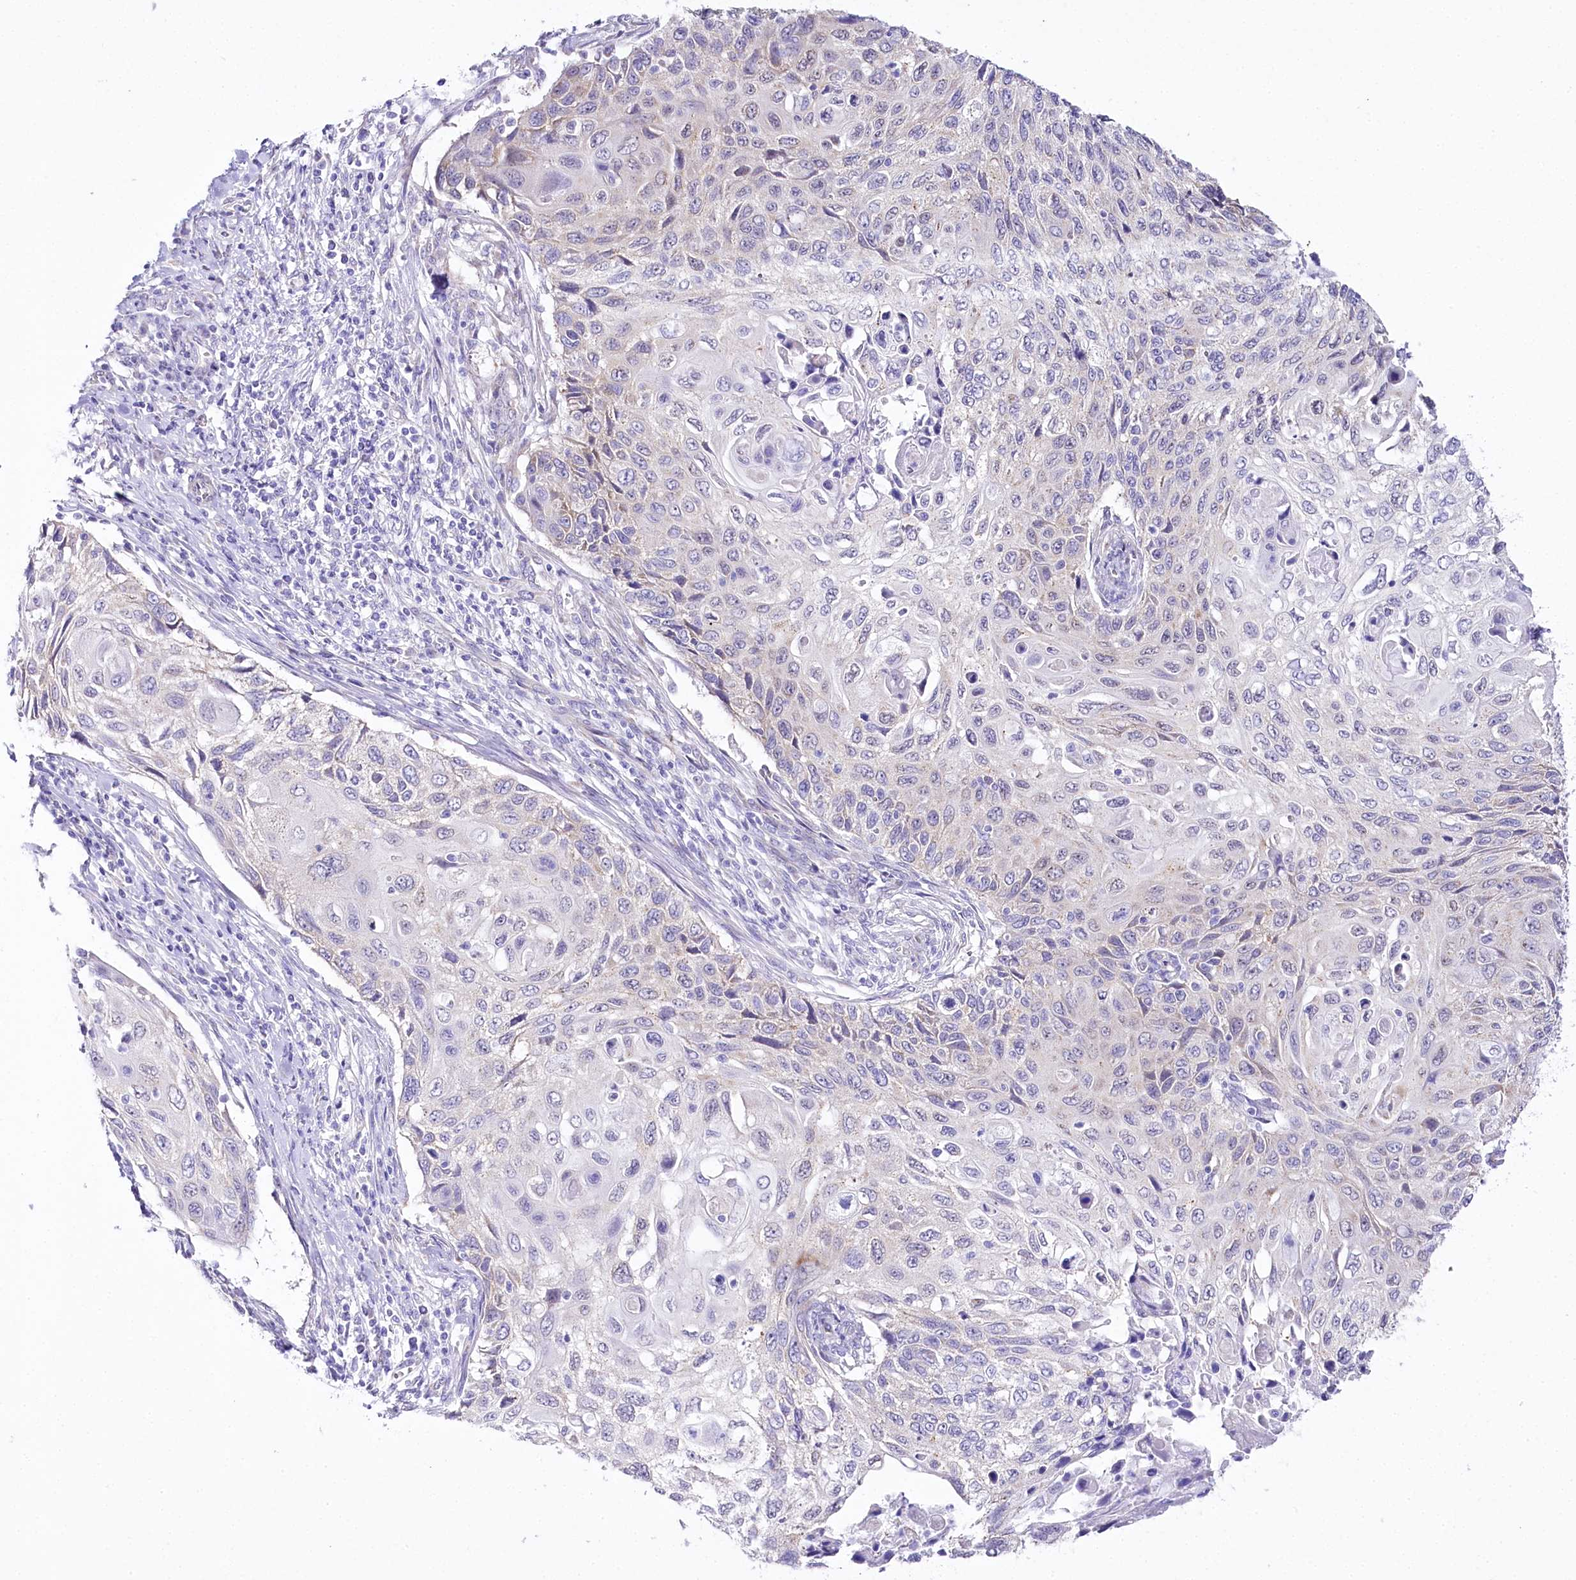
{"staining": {"intensity": "negative", "quantity": "none", "location": "none"}, "tissue": "cervical cancer", "cell_type": "Tumor cells", "image_type": "cancer", "snomed": [{"axis": "morphology", "description": "Squamous cell carcinoma, NOS"}, {"axis": "topography", "description": "Cervix"}], "caption": "Tumor cells are negative for protein expression in human cervical cancer (squamous cell carcinoma). (DAB IHC, high magnification).", "gene": "CSN3", "patient": {"sex": "female", "age": 70}}